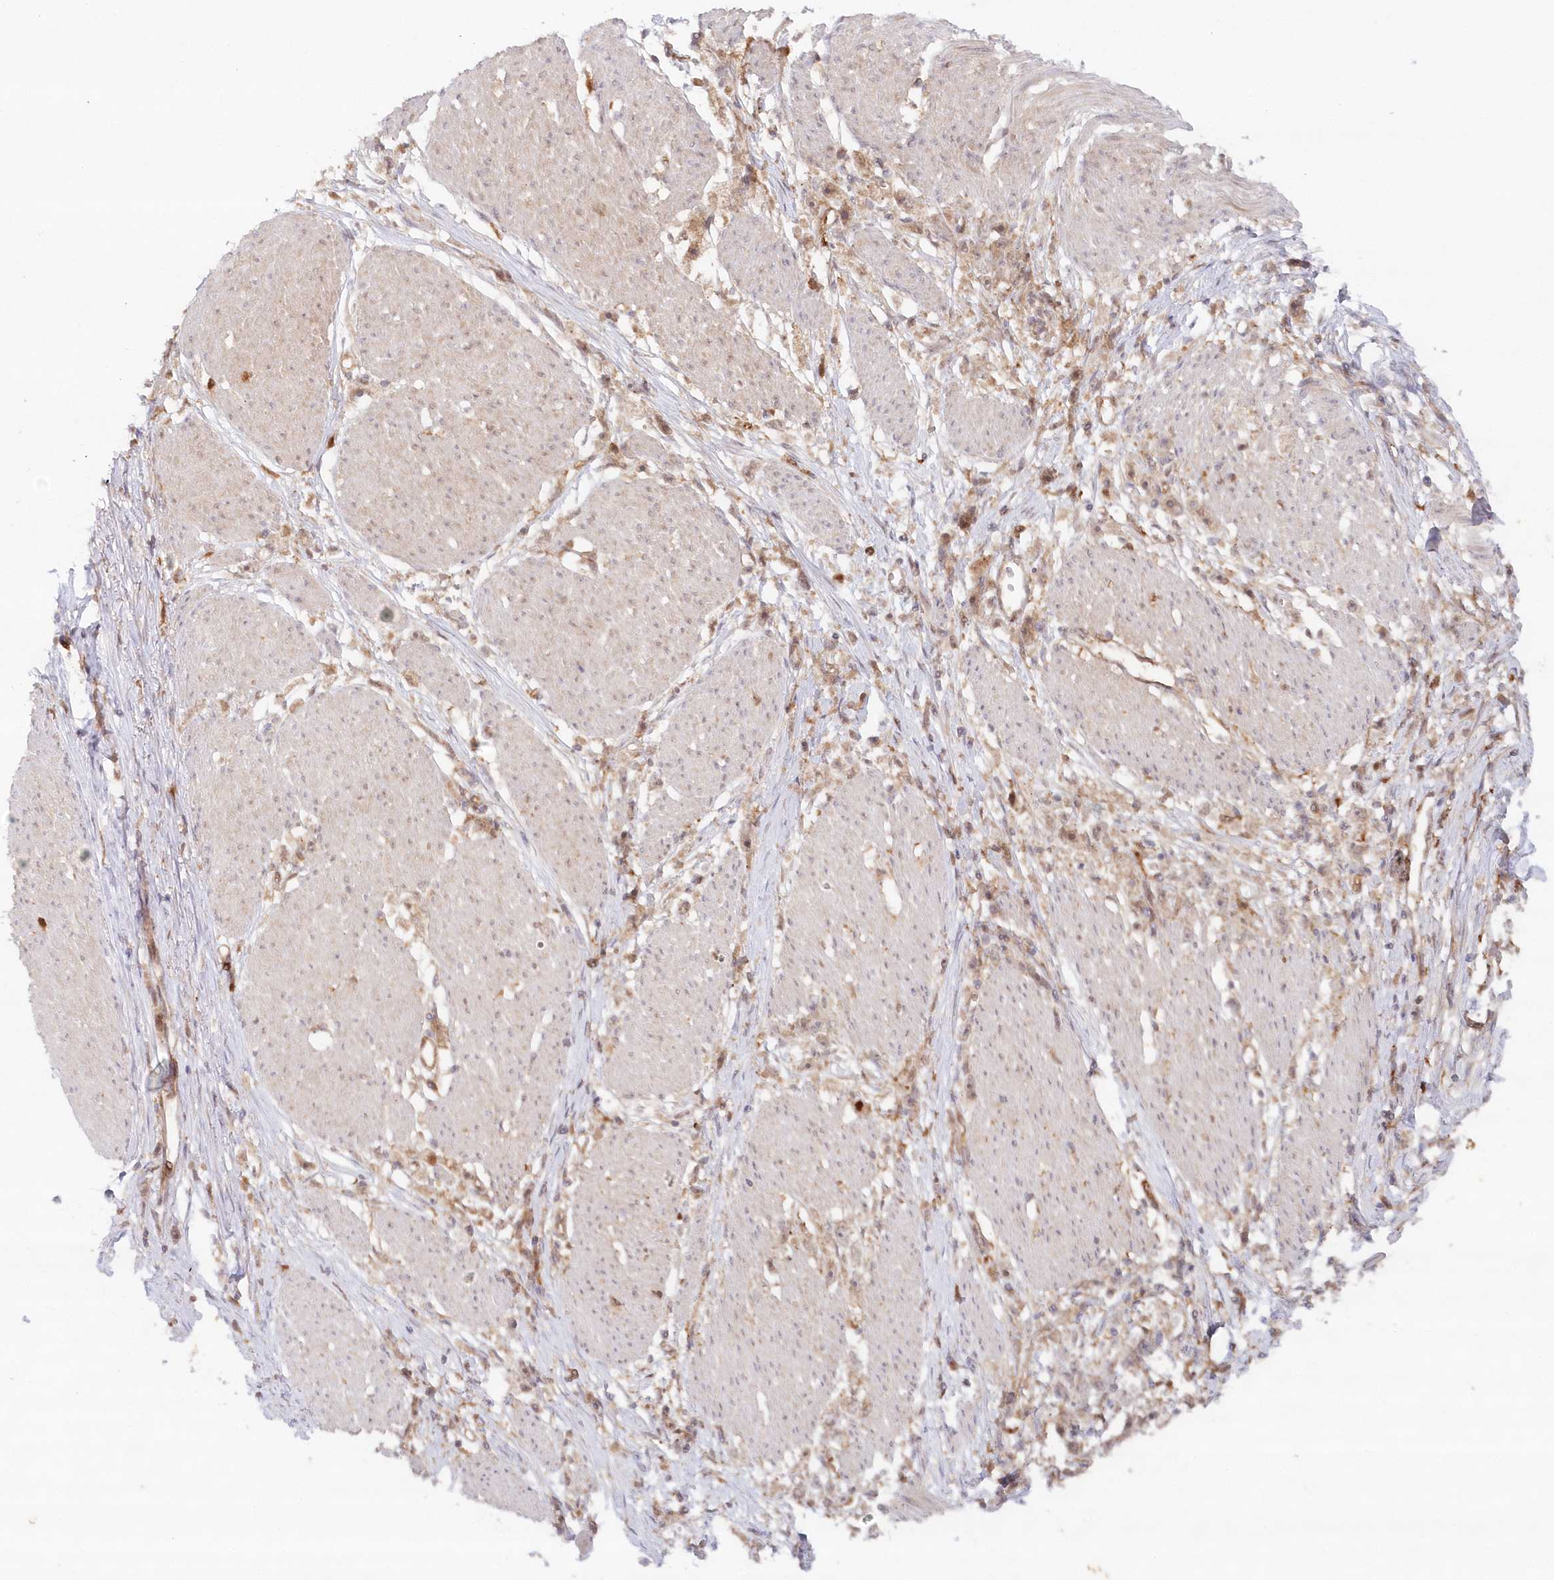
{"staining": {"intensity": "weak", "quantity": "25%-75%", "location": "cytoplasmic/membranous"}, "tissue": "stomach cancer", "cell_type": "Tumor cells", "image_type": "cancer", "snomed": [{"axis": "morphology", "description": "Adenocarcinoma, NOS"}, {"axis": "topography", "description": "Stomach"}], "caption": "Human stomach cancer (adenocarcinoma) stained for a protein (brown) exhibits weak cytoplasmic/membranous positive expression in about 25%-75% of tumor cells.", "gene": "GBE1", "patient": {"sex": "female", "age": 59}}